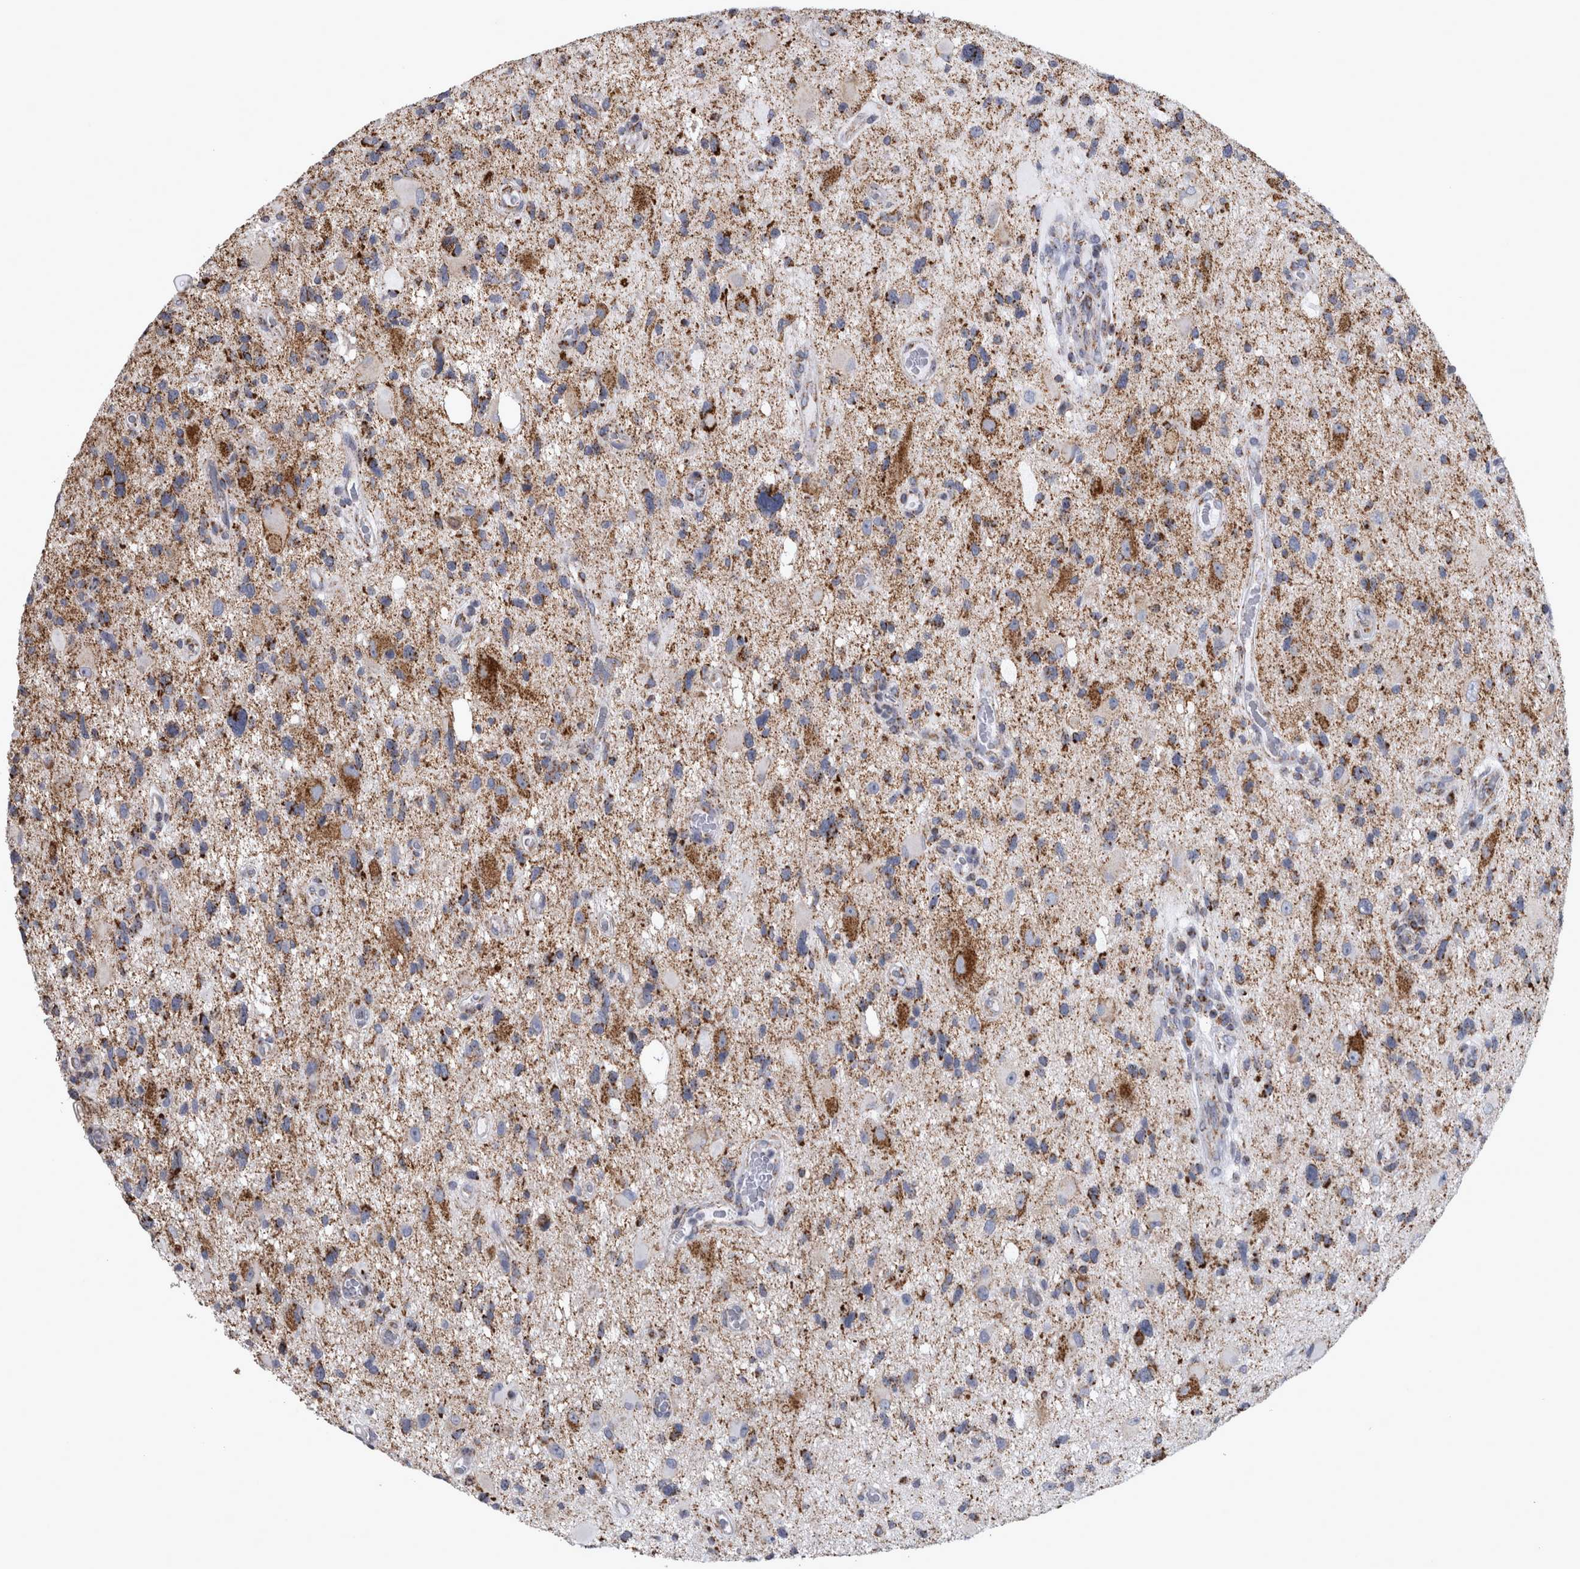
{"staining": {"intensity": "moderate", "quantity": "25%-75%", "location": "cytoplasmic/membranous"}, "tissue": "glioma", "cell_type": "Tumor cells", "image_type": "cancer", "snomed": [{"axis": "morphology", "description": "Glioma, malignant, High grade"}, {"axis": "topography", "description": "Brain"}], "caption": "A photomicrograph of human glioma stained for a protein reveals moderate cytoplasmic/membranous brown staining in tumor cells.", "gene": "MDH2", "patient": {"sex": "male", "age": 33}}